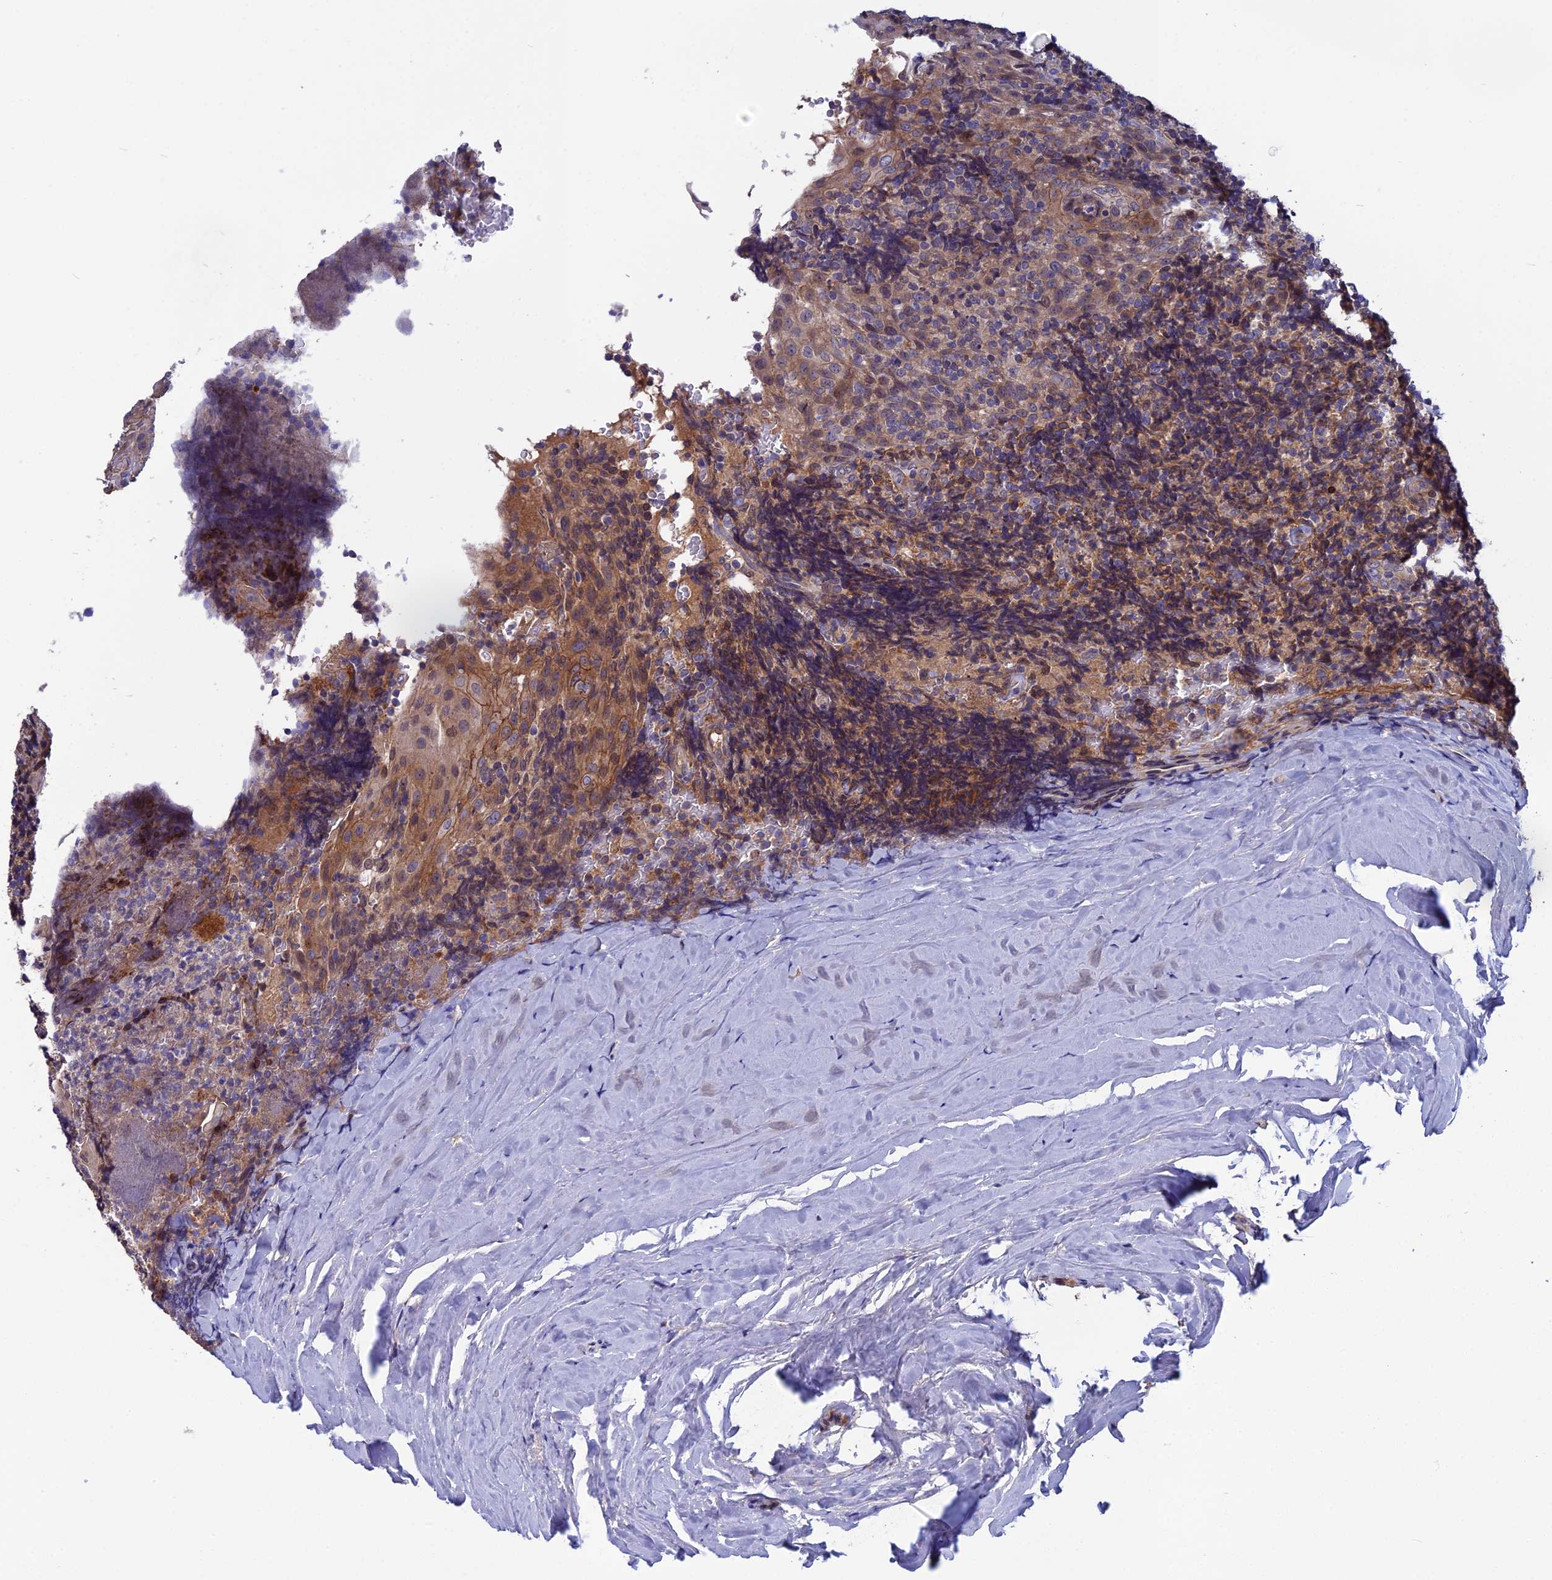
{"staining": {"intensity": "negative", "quantity": "none", "location": "none"}, "tissue": "tonsil", "cell_type": "Germinal center cells", "image_type": "normal", "snomed": [{"axis": "morphology", "description": "Normal tissue, NOS"}, {"axis": "topography", "description": "Tonsil"}], "caption": "Immunohistochemical staining of unremarkable human tonsil displays no significant expression in germinal center cells.", "gene": "CRACD", "patient": {"sex": "male", "age": 37}}